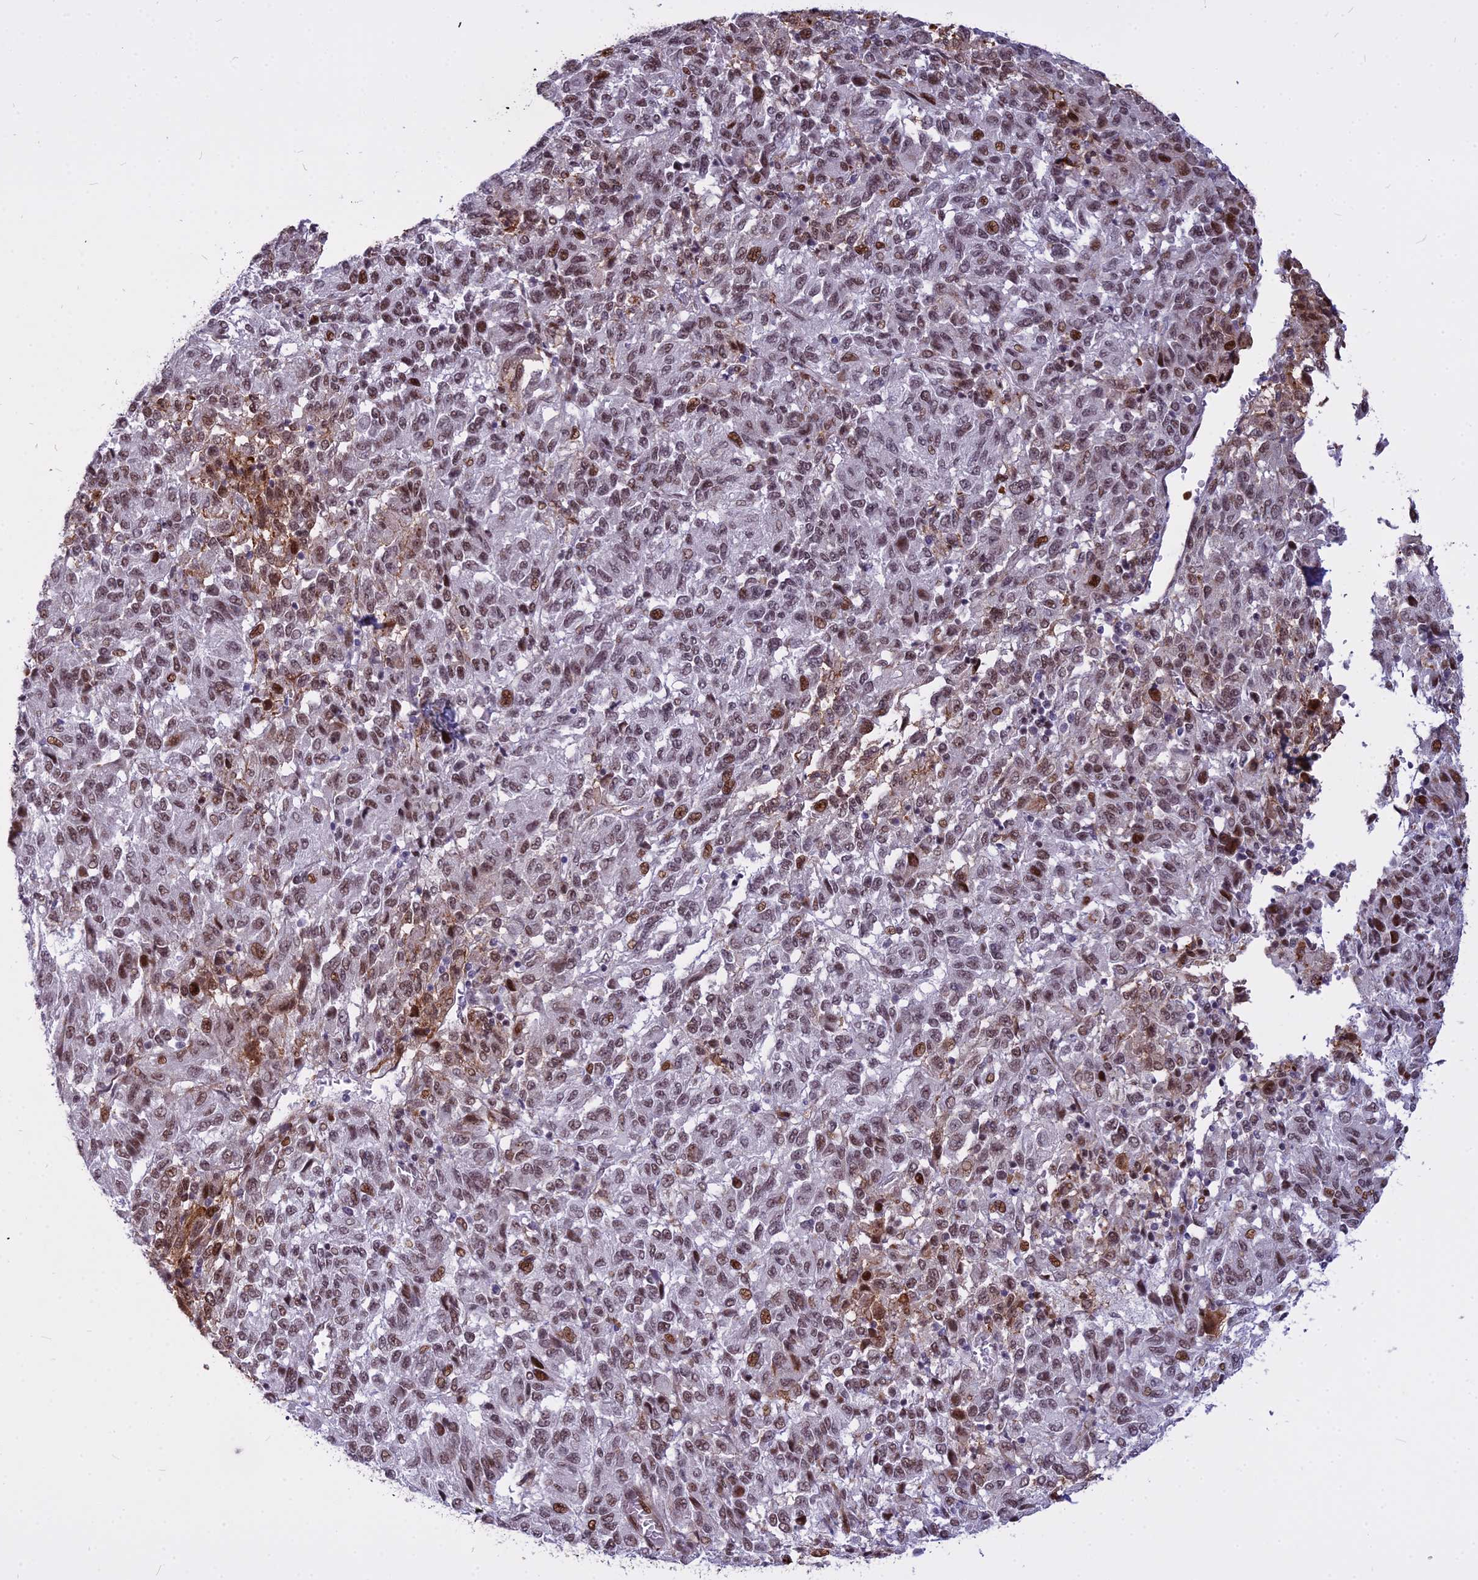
{"staining": {"intensity": "moderate", "quantity": ">75%", "location": "nuclear"}, "tissue": "melanoma", "cell_type": "Tumor cells", "image_type": "cancer", "snomed": [{"axis": "morphology", "description": "Malignant melanoma, Metastatic site"}, {"axis": "topography", "description": "Lung"}], "caption": "Melanoma was stained to show a protein in brown. There is medium levels of moderate nuclear positivity in approximately >75% of tumor cells.", "gene": "ALG10", "patient": {"sex": "male", "age": 64}}